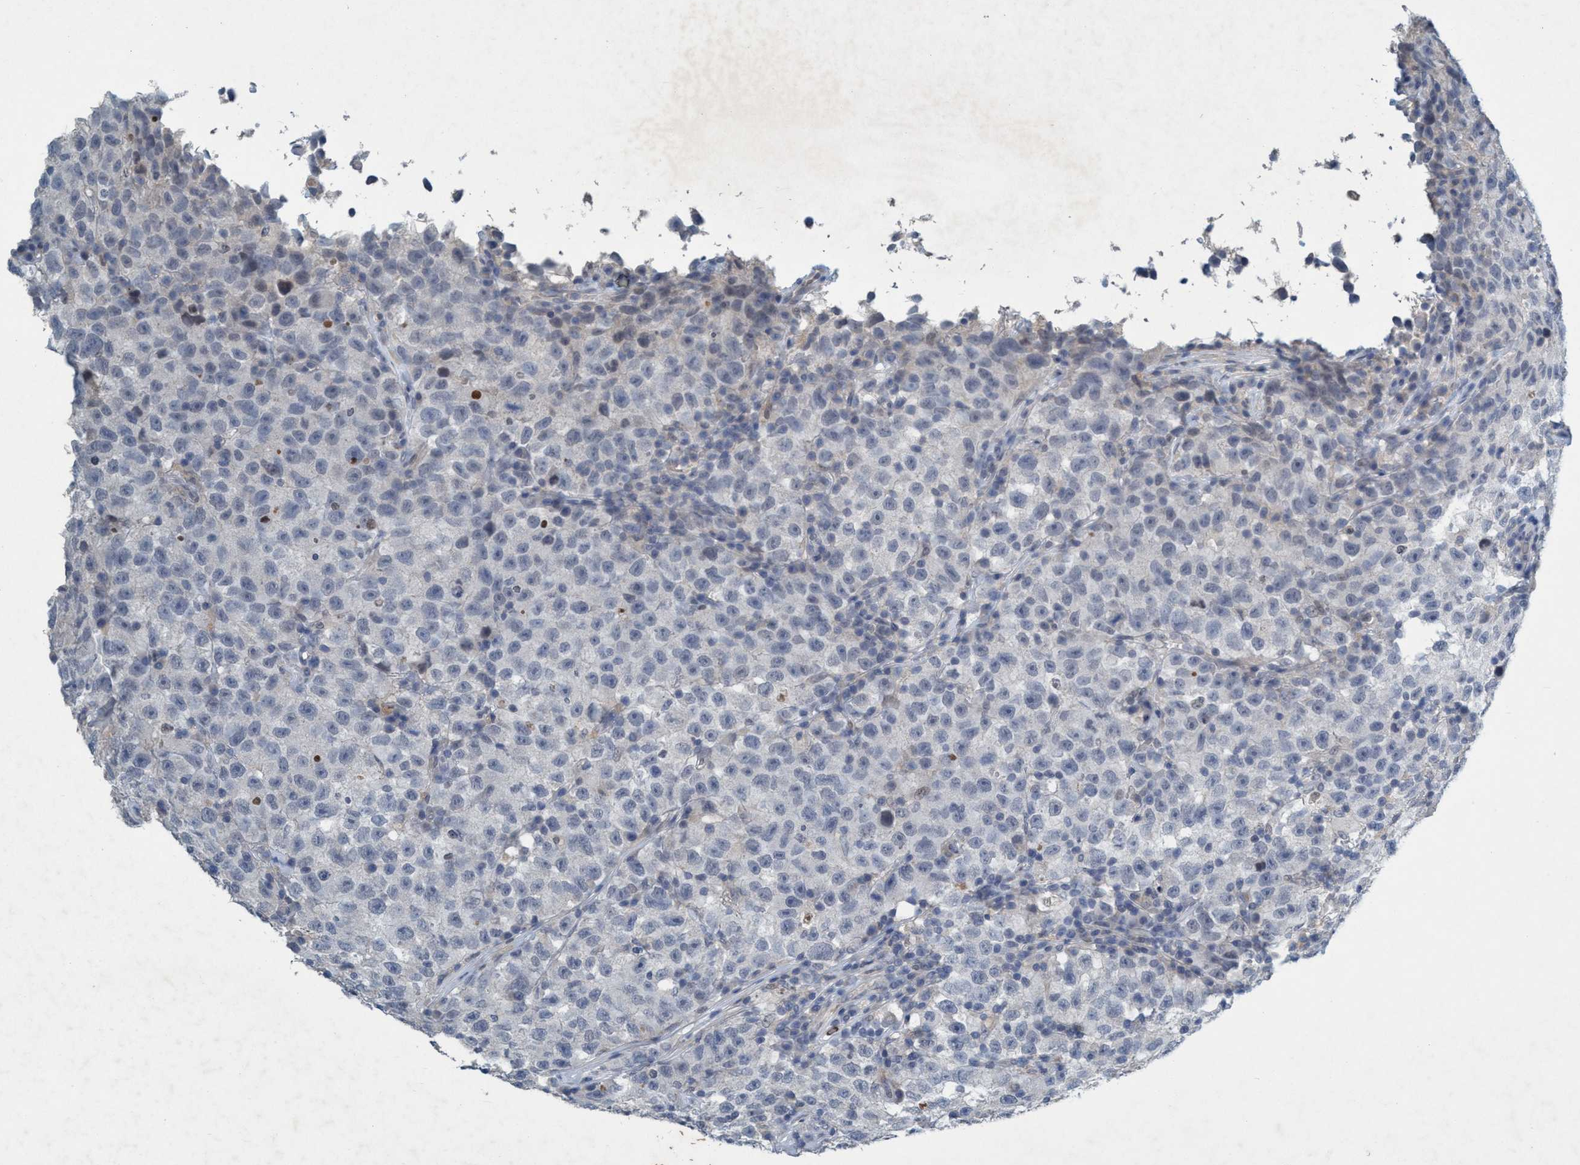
{"staining": {"intensity": "negative", "quantity": "none", "location": "none"}, "tissue": "testis cancer", "cell_type": "Tumor cells", "image_type": "cancer", "snomed": [{"axis": "morphology", "description": "Seminoma, NOS"}, {"axis": "topography", "description": "Testis"}], "caption": "Photomicrograph shows no protein expression in tumor cells of testis seminoma tissue. (DAB (3,3'-diaminobenzidine) immunohistochemistry, high magnification).", "gene": "RNF208", "patient": {"sex": "male", "age": 22}}